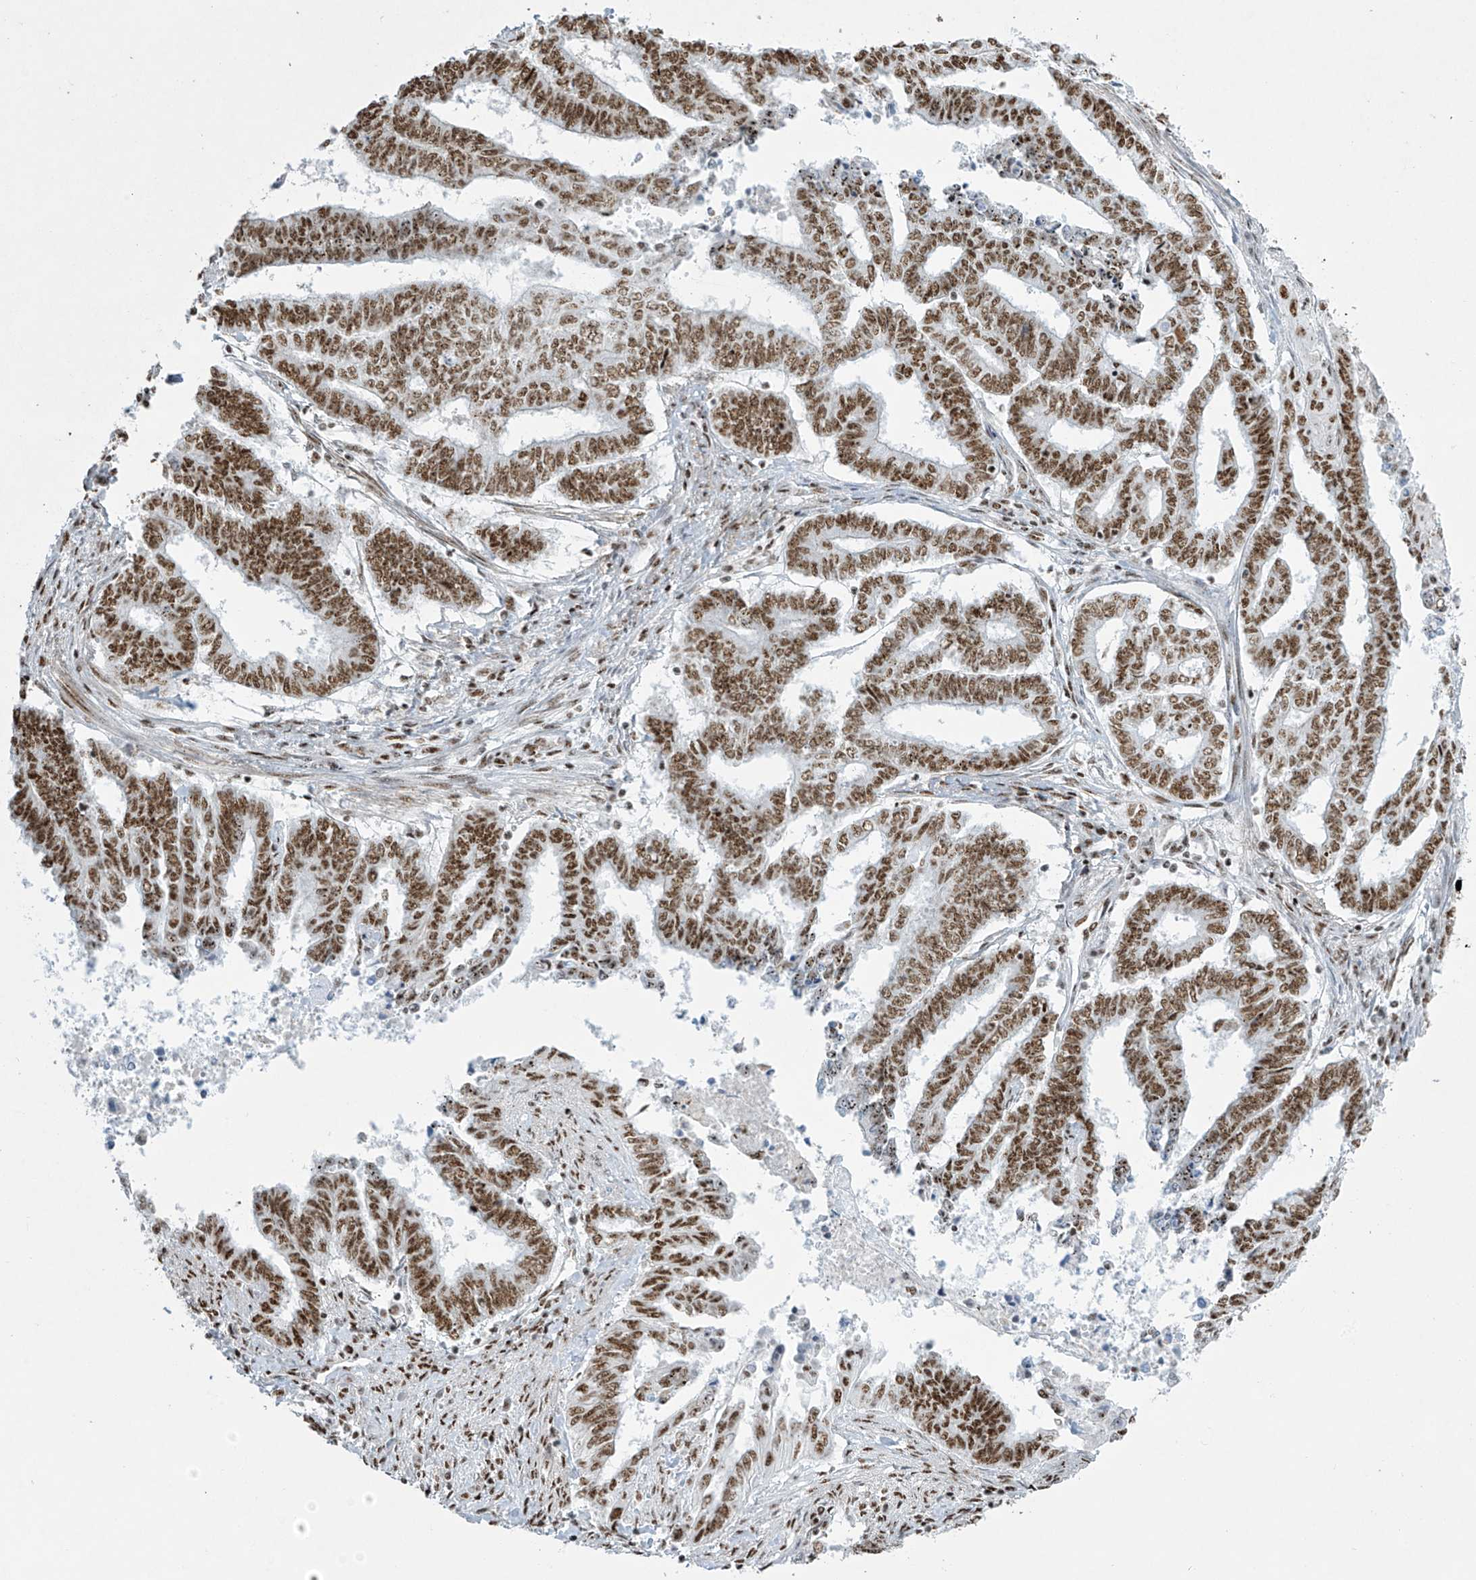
{"staining": {"intensity": "moderate", "quantity": ">75%", "location": "nuclear"}, "tissue": "endometrial cancer", "cell_type": "Tumor cells", "image_type": "cancer", "snomed": [{"axis": "morphology", "description": "Adenocarcinoma, NOS"}, {"axis": "topography", "description": "Uterus"}, {"axis": "topography", "description": "Endometrium"}], "caption": "Immunohistochemical staining of adenocarcinoma (endometrial) exhibits medium levels of moderate nuclear positivity in approximately >75% of tumor cells. The staining was performed using DAB (3,3'-diaminobenzidine) to visualize the protein expression in brown, while the nuclei were stained in blue with hematoxylin (Magnification: 20x).", "gene": "MS4A6A", "patient": {"sex": "female", "age": 70}}